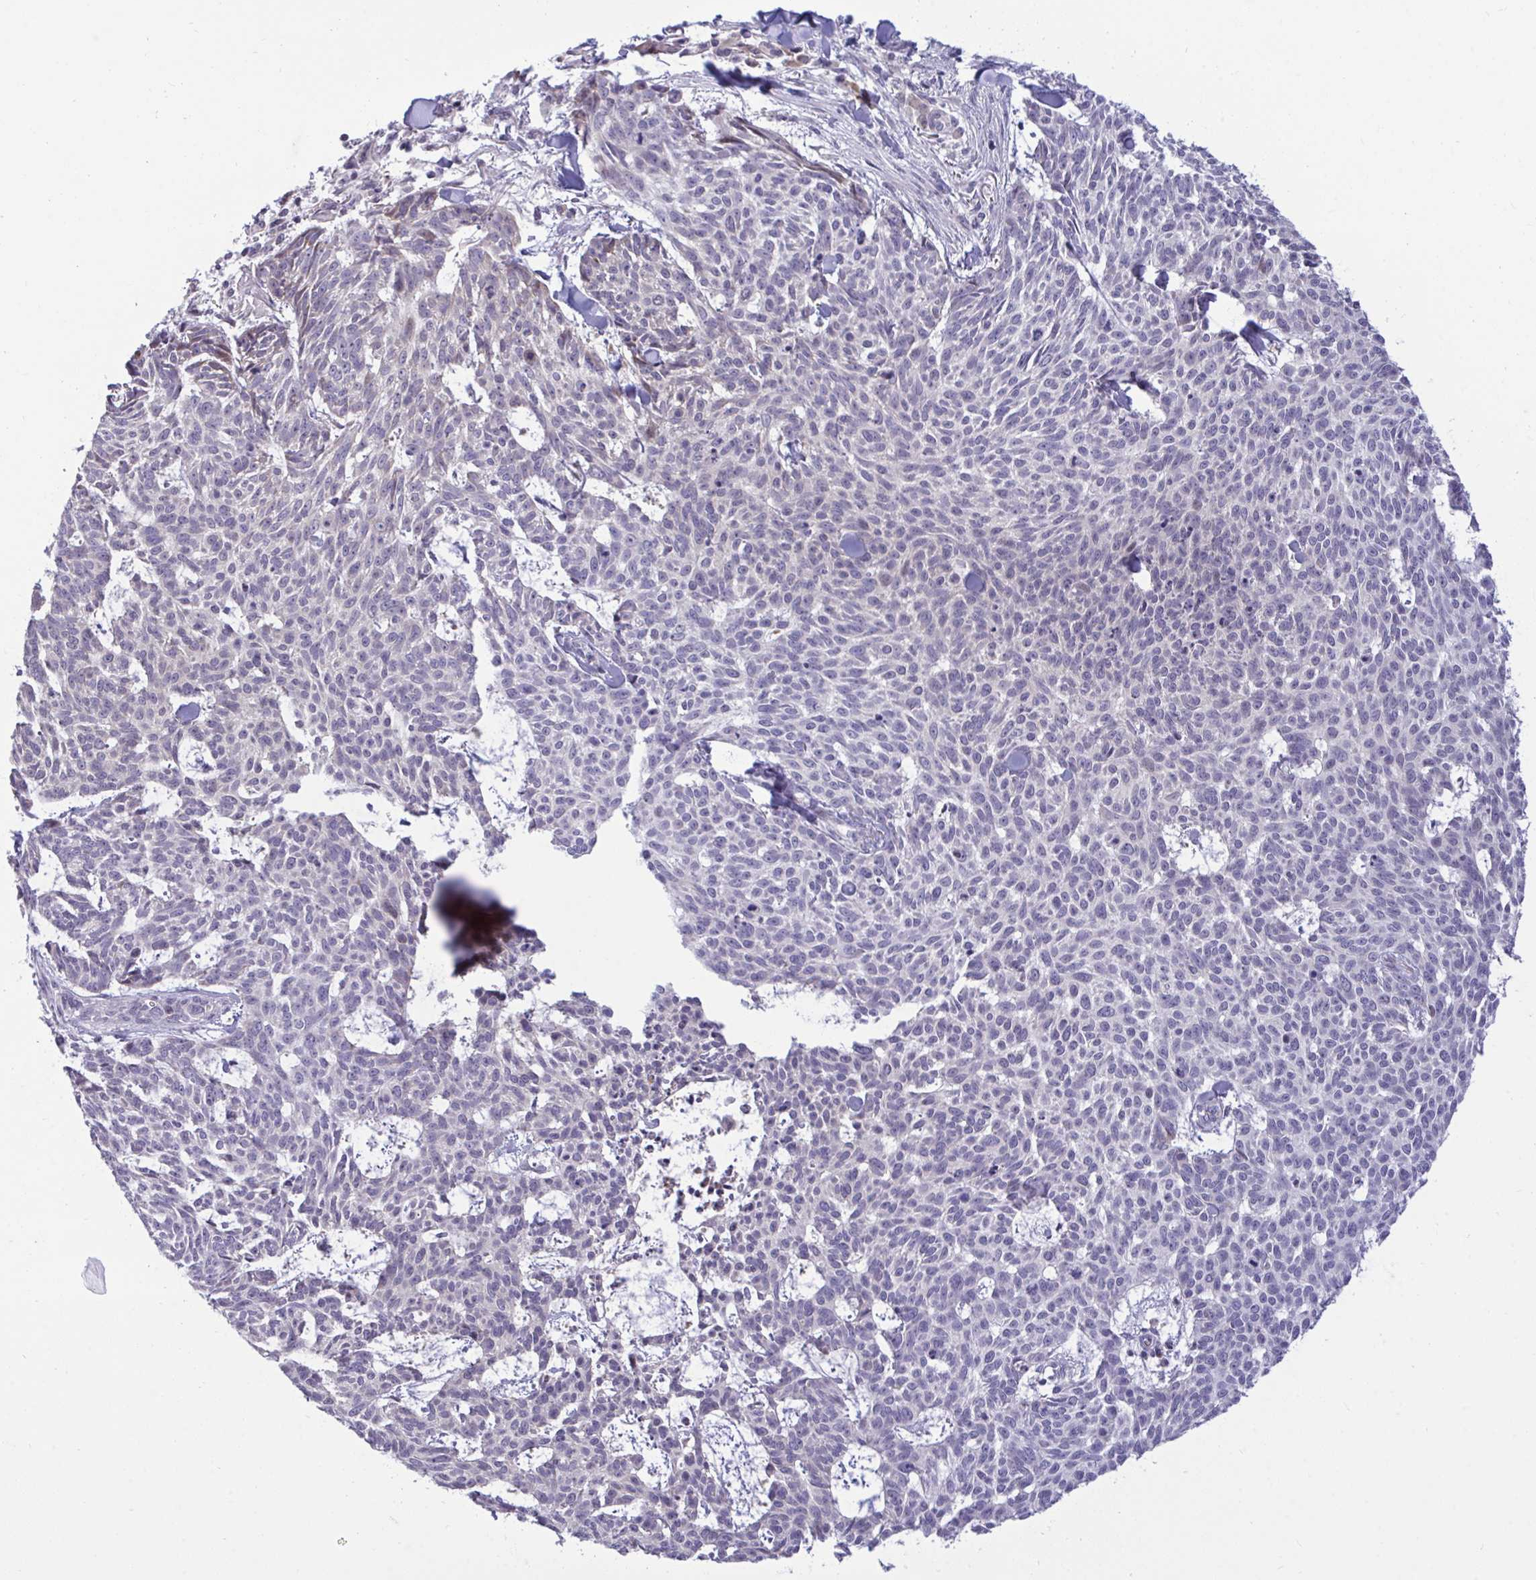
{"staining": {"intensity": "negative", "quantity": "none", "location": "none"}, "tissue": "skin cancer", "cell_type": "Tumor cells", "image_type": "cancer", "snomed": [{"axis": "morphology", "description": "Basal cell carcinoma"}, {"axis": "topography", "description": "Skin"}], "caption": "The image demonstrates no significant staining in tumor cells of skin cancer.", "gene": "EPOP", "patient": {"sex": "female", "age": 93}}